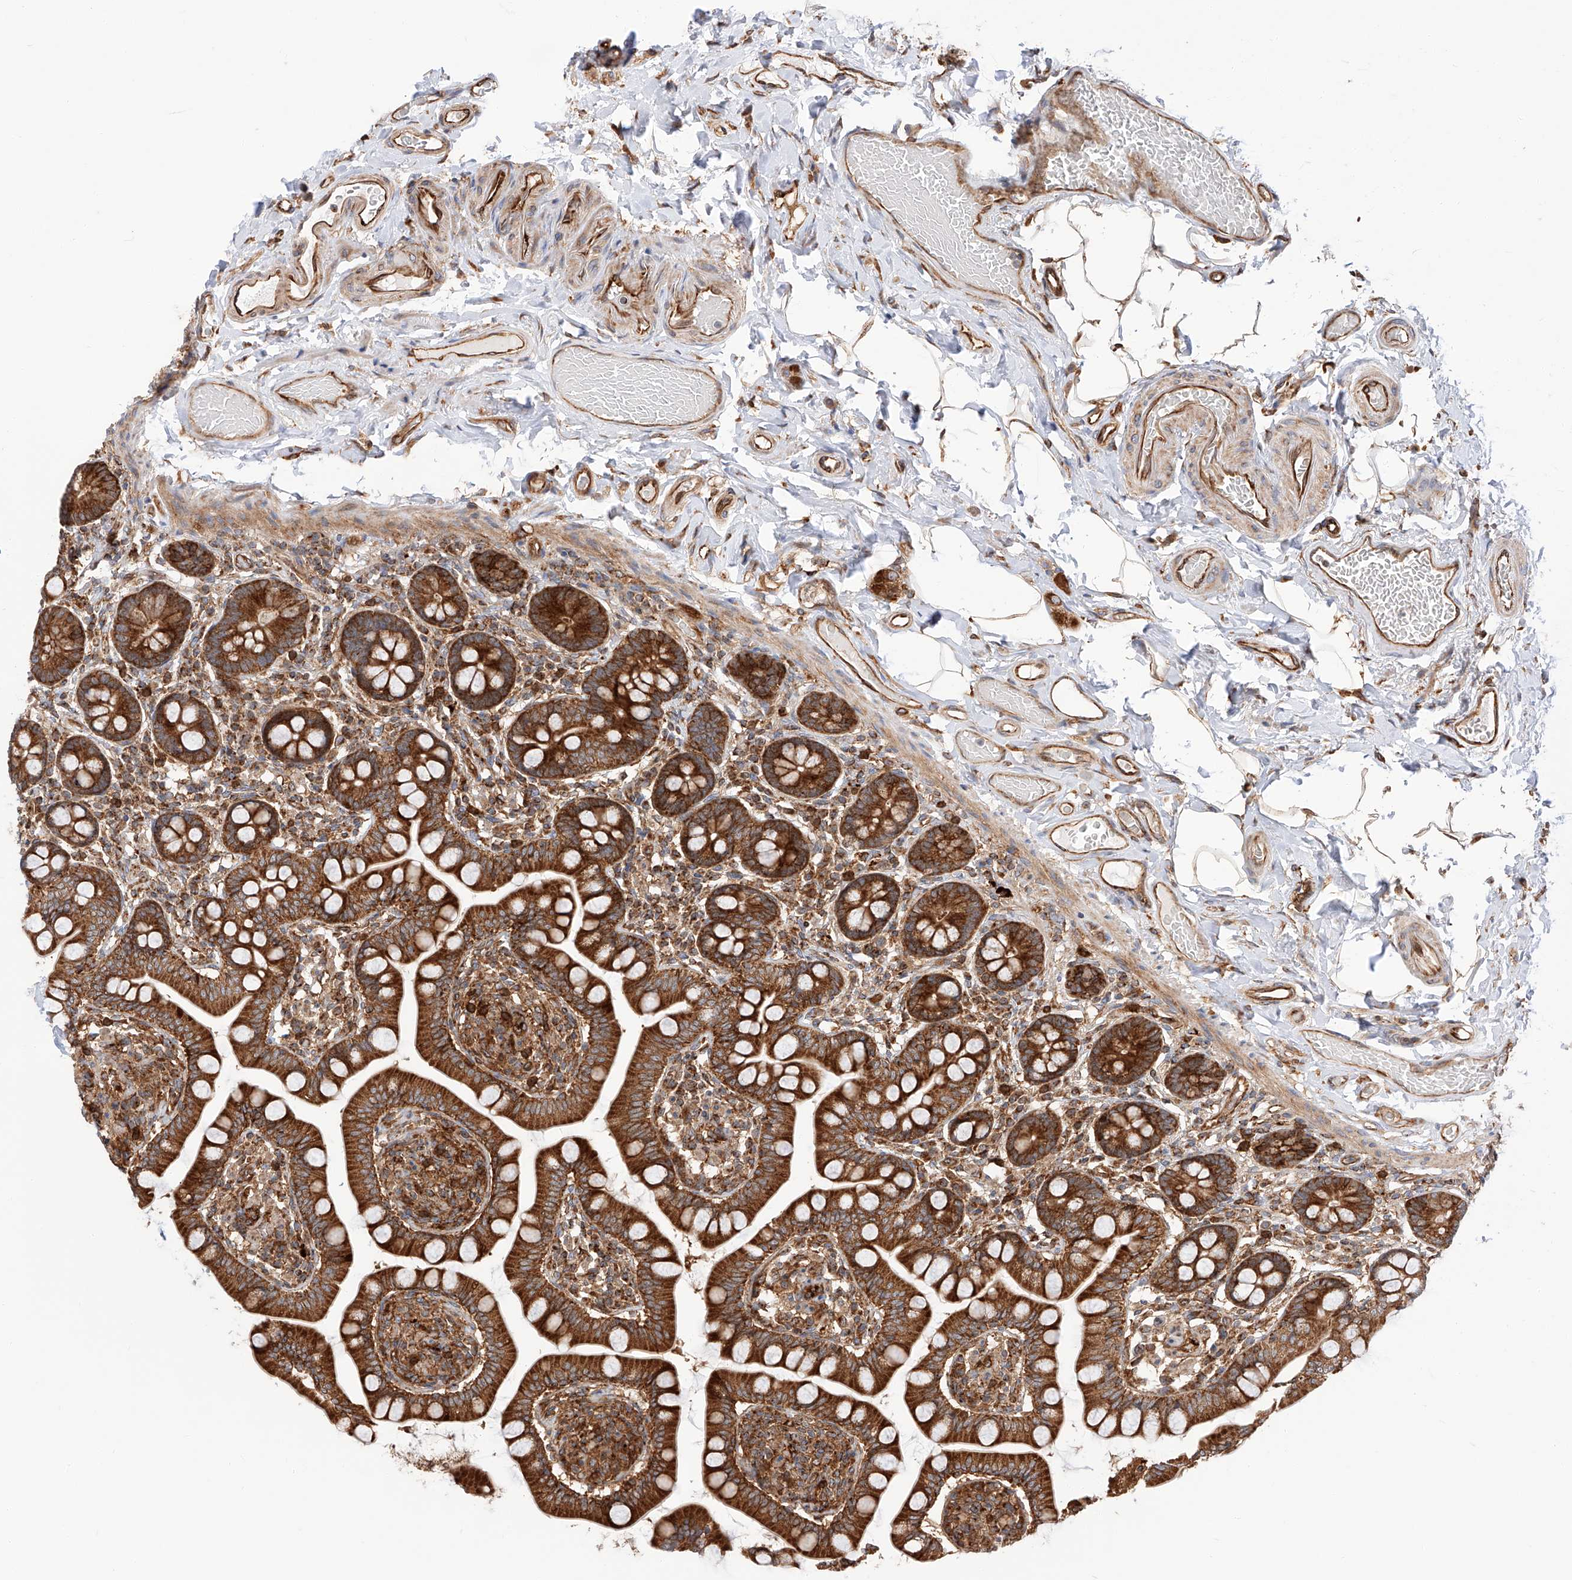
{"staining": {"intensity": "strong", "quantity": ">75%", "location": "cytoplasmic/membranous"}, "tissue": "small intestine", "cell_type": "Glandular cells", "image_type": "normal", "snomed": [{"axis": "morphology", "description": "Normal tissue, NOS"}, {"axis": "topography", "description": "Small intestine"}], "caption": "About >75% of glandular cells in normal small intestine demonstrate strong cytoplasmic/membranous protein staining as visualized by brown immunohistochemical staining.", "gene": "ISCA2", "patient": {"sex": "female", "age": 64}}